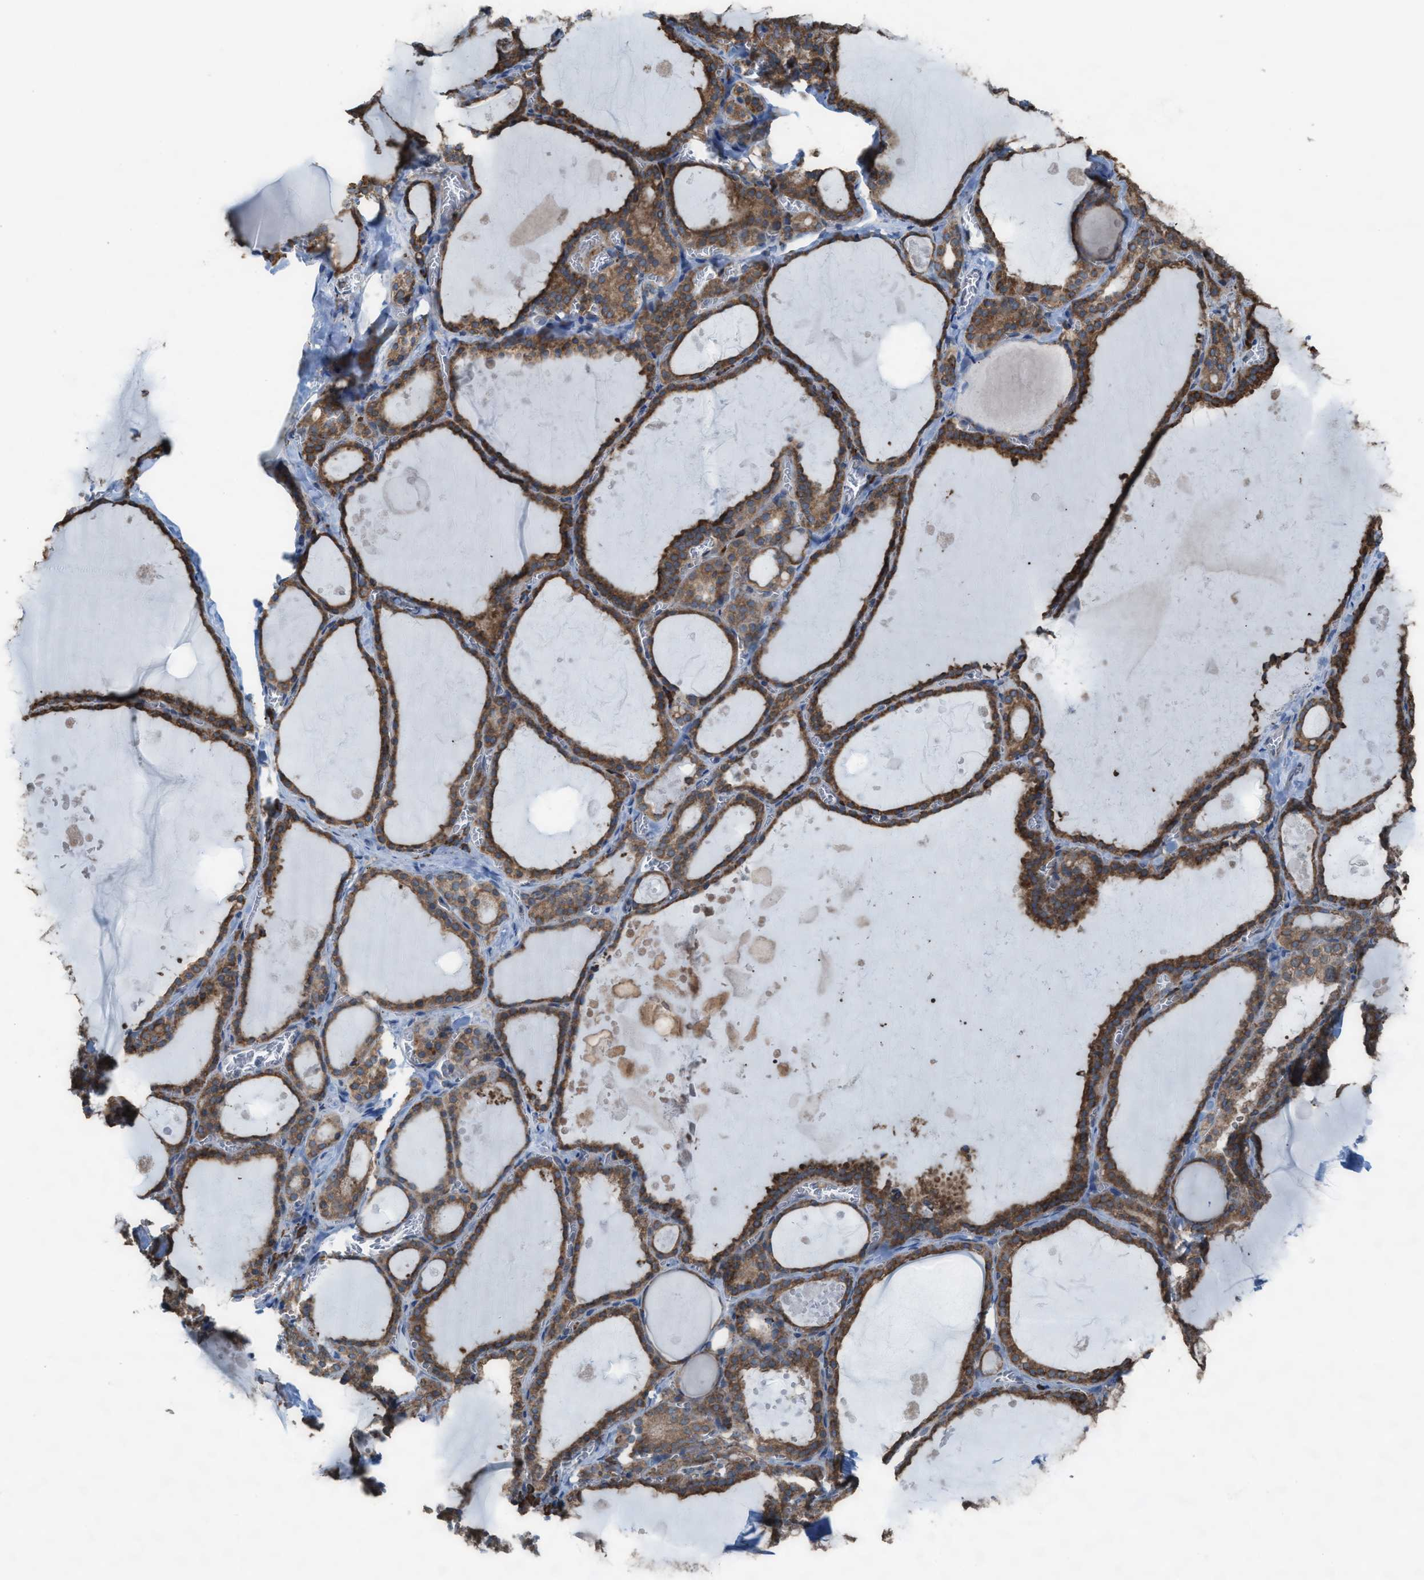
{"staining": {"intensity": "strong", "quantity": ">75%", "location": "cytoplasmic/membranous"}, "tissue": "thyroid gland", "cell_type": "Glandular cells", "image_type": "normal", "snomed": [{"axis": "morphology", "description": "Normal tissue, NOS"}, {"axis": "topography", "description": "Thyroid gland"}], "caption": "Glandular cells show high levels of strong cytoplasmic/membranous expression in approximately >75% of cells in normal human thyroid gland.", "gene": "PLAA", "patient": {"sex": "male", "age": 56}}